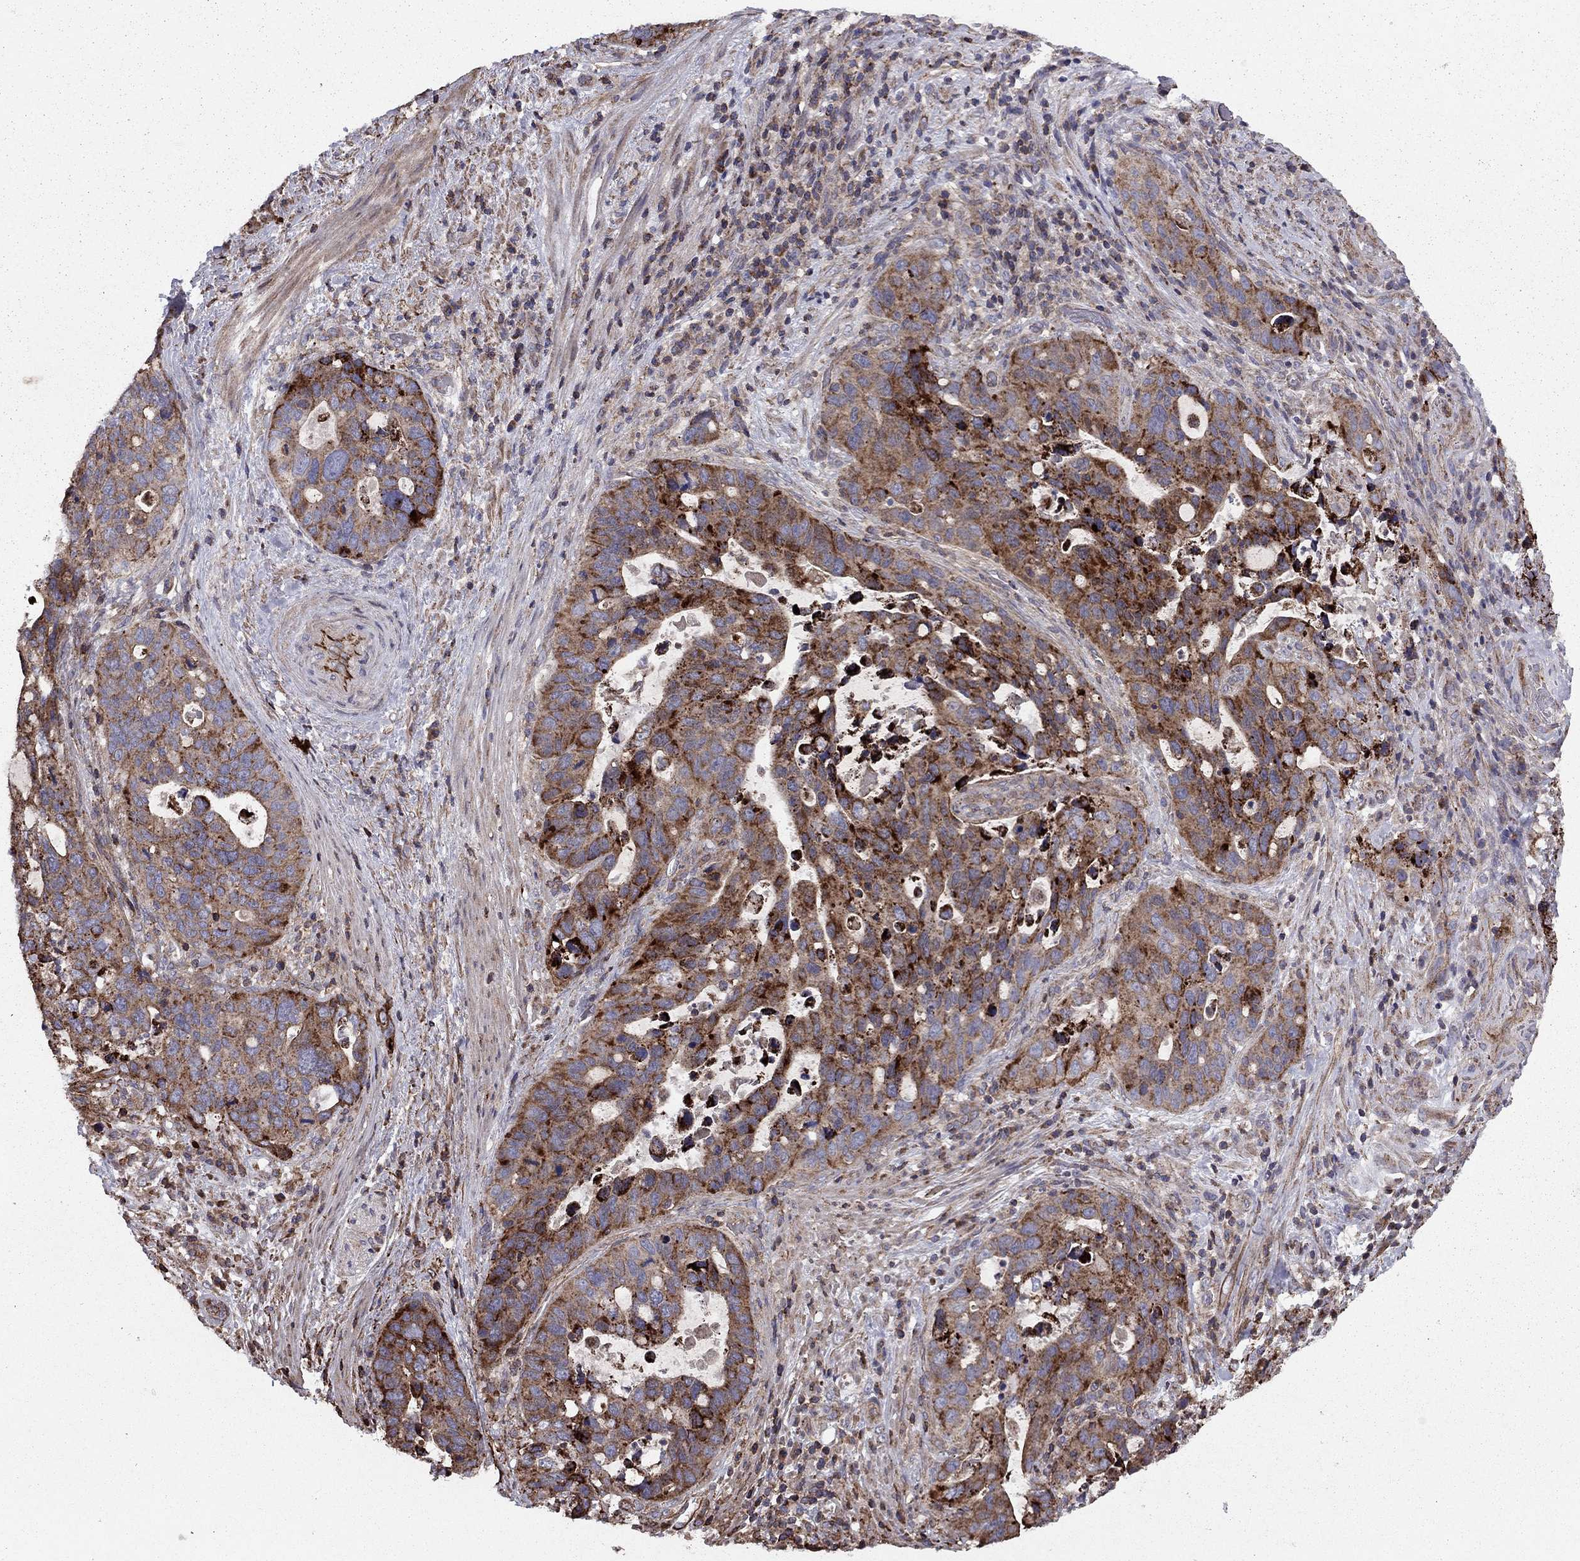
{"staining": {"intensity": "moderate", "quantity": ">75%", "location": "cytoplasmic/membranous"}, "tissue": "stomach cancer", "cell_type": "Tumor cells", "image_type": "cancer", "snomed": [{"axis": "morphology", "description": "Adenocarcinoma, NOS"}, {"axis": "topography", "description": "Stomach"}], "caption": "Immunohistochemistry (IHC) micrograph of human adenocarcinoma (stomach) stained for a protein (brown), which reveals medium levels of moderate cytoplasmic/membranous positivity in approximately >75% of tumor cells.", "gene": "ALG6", "patient": {"sex": "male", "age": 54}}